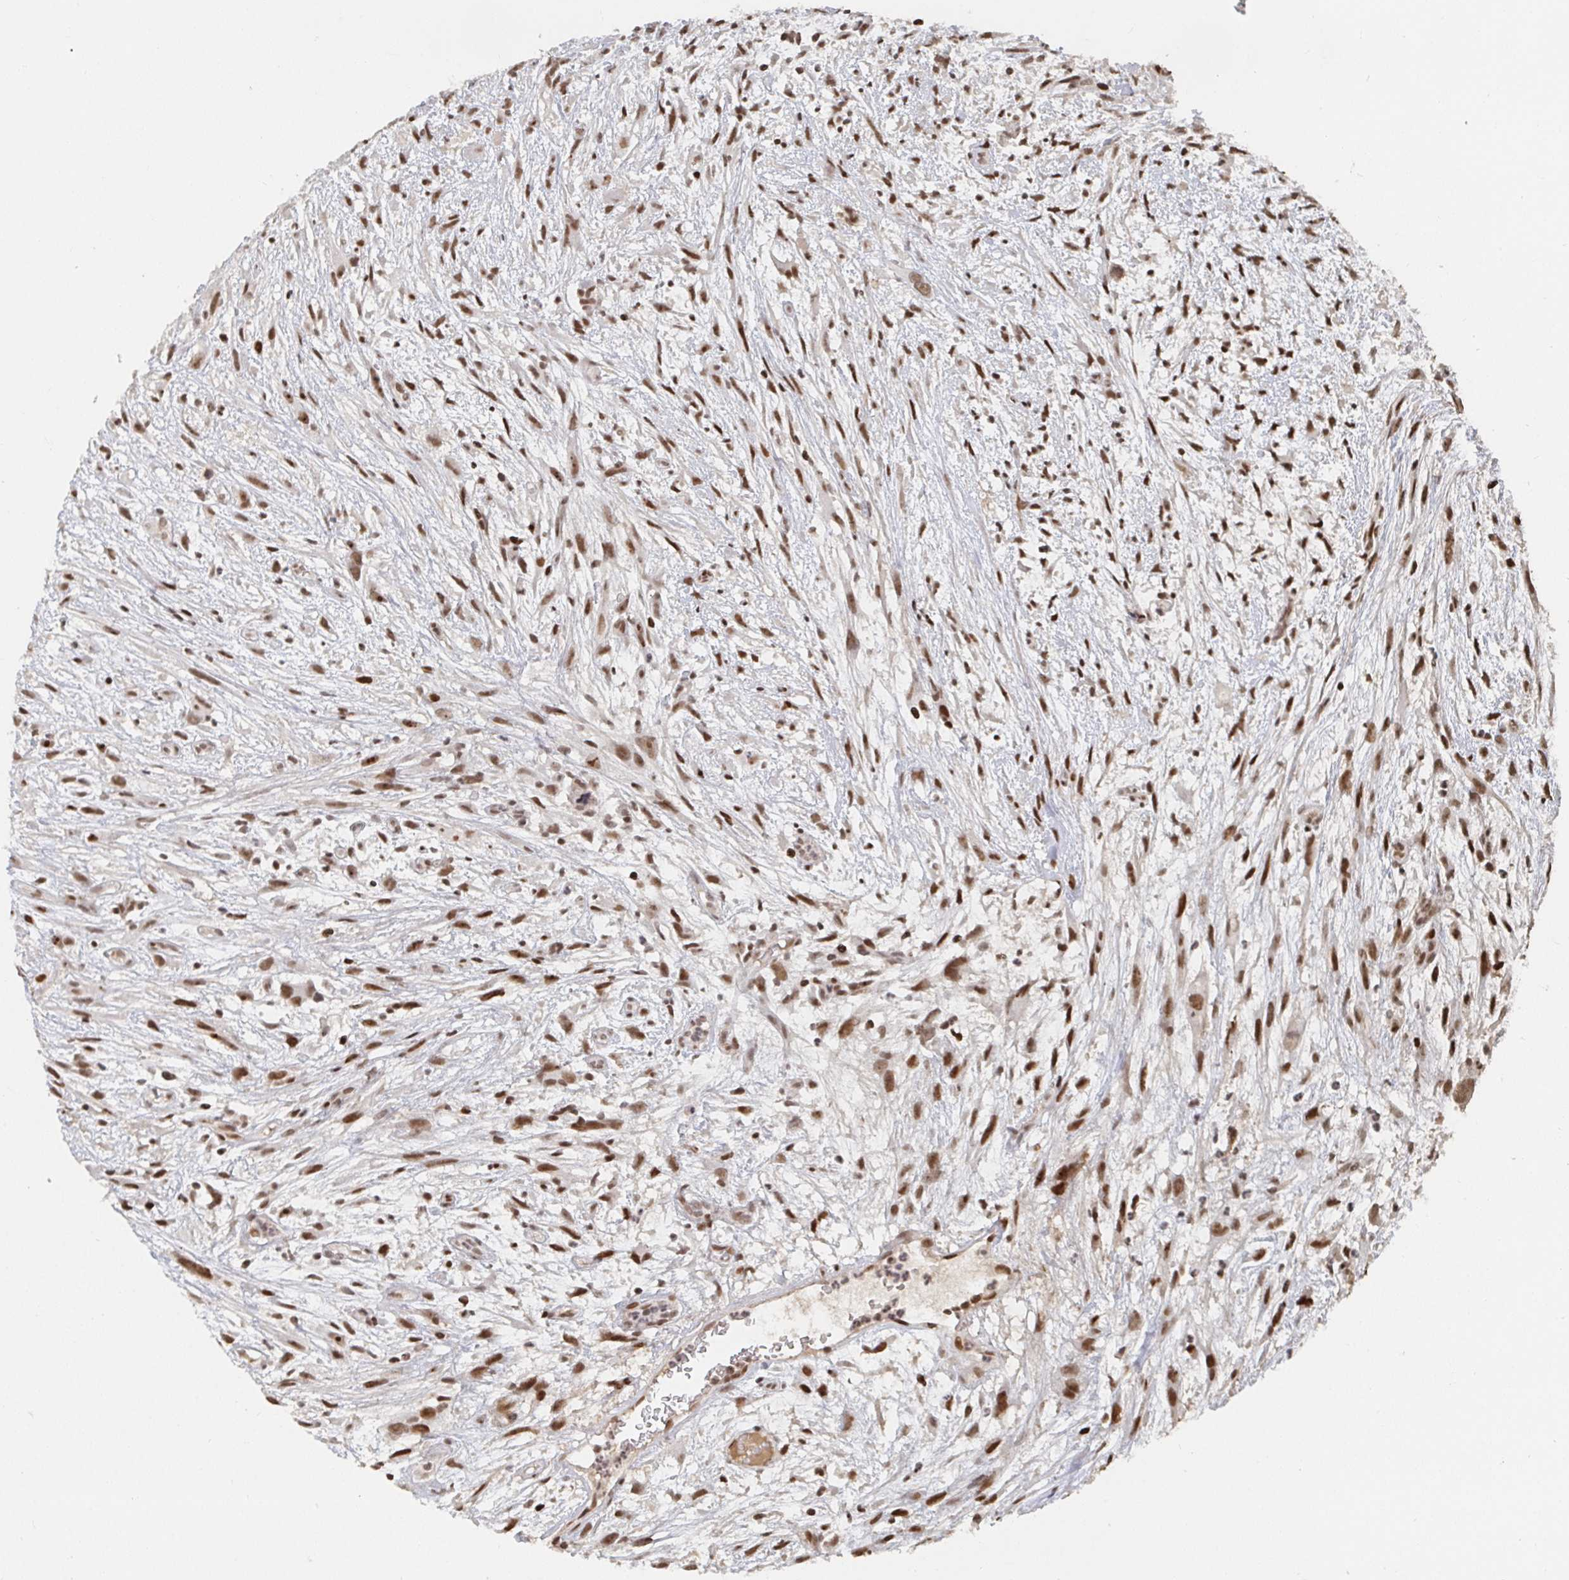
{"staining": {"intensity": "moderate", "quantity": ">75%", "location": "nuclear"}, "tissue": "head and neck cancer", "cell_type": "Tumor cells", "image_type": "cancer", "snomed": [{"axis": "morphology", "description": "Squamous cell carcinoma, NOS"}, {"axis": "topography", "description": "Head-Neck"}], "caption": "Protein staining of head and neck cancer (squamous cell carcinoma) tissue demonstrates moderate nuclear positivity in approximately >75% of tumor cells.", "gene": "ZDHHC12", "patient": {"sex": "male", "age": 65}}